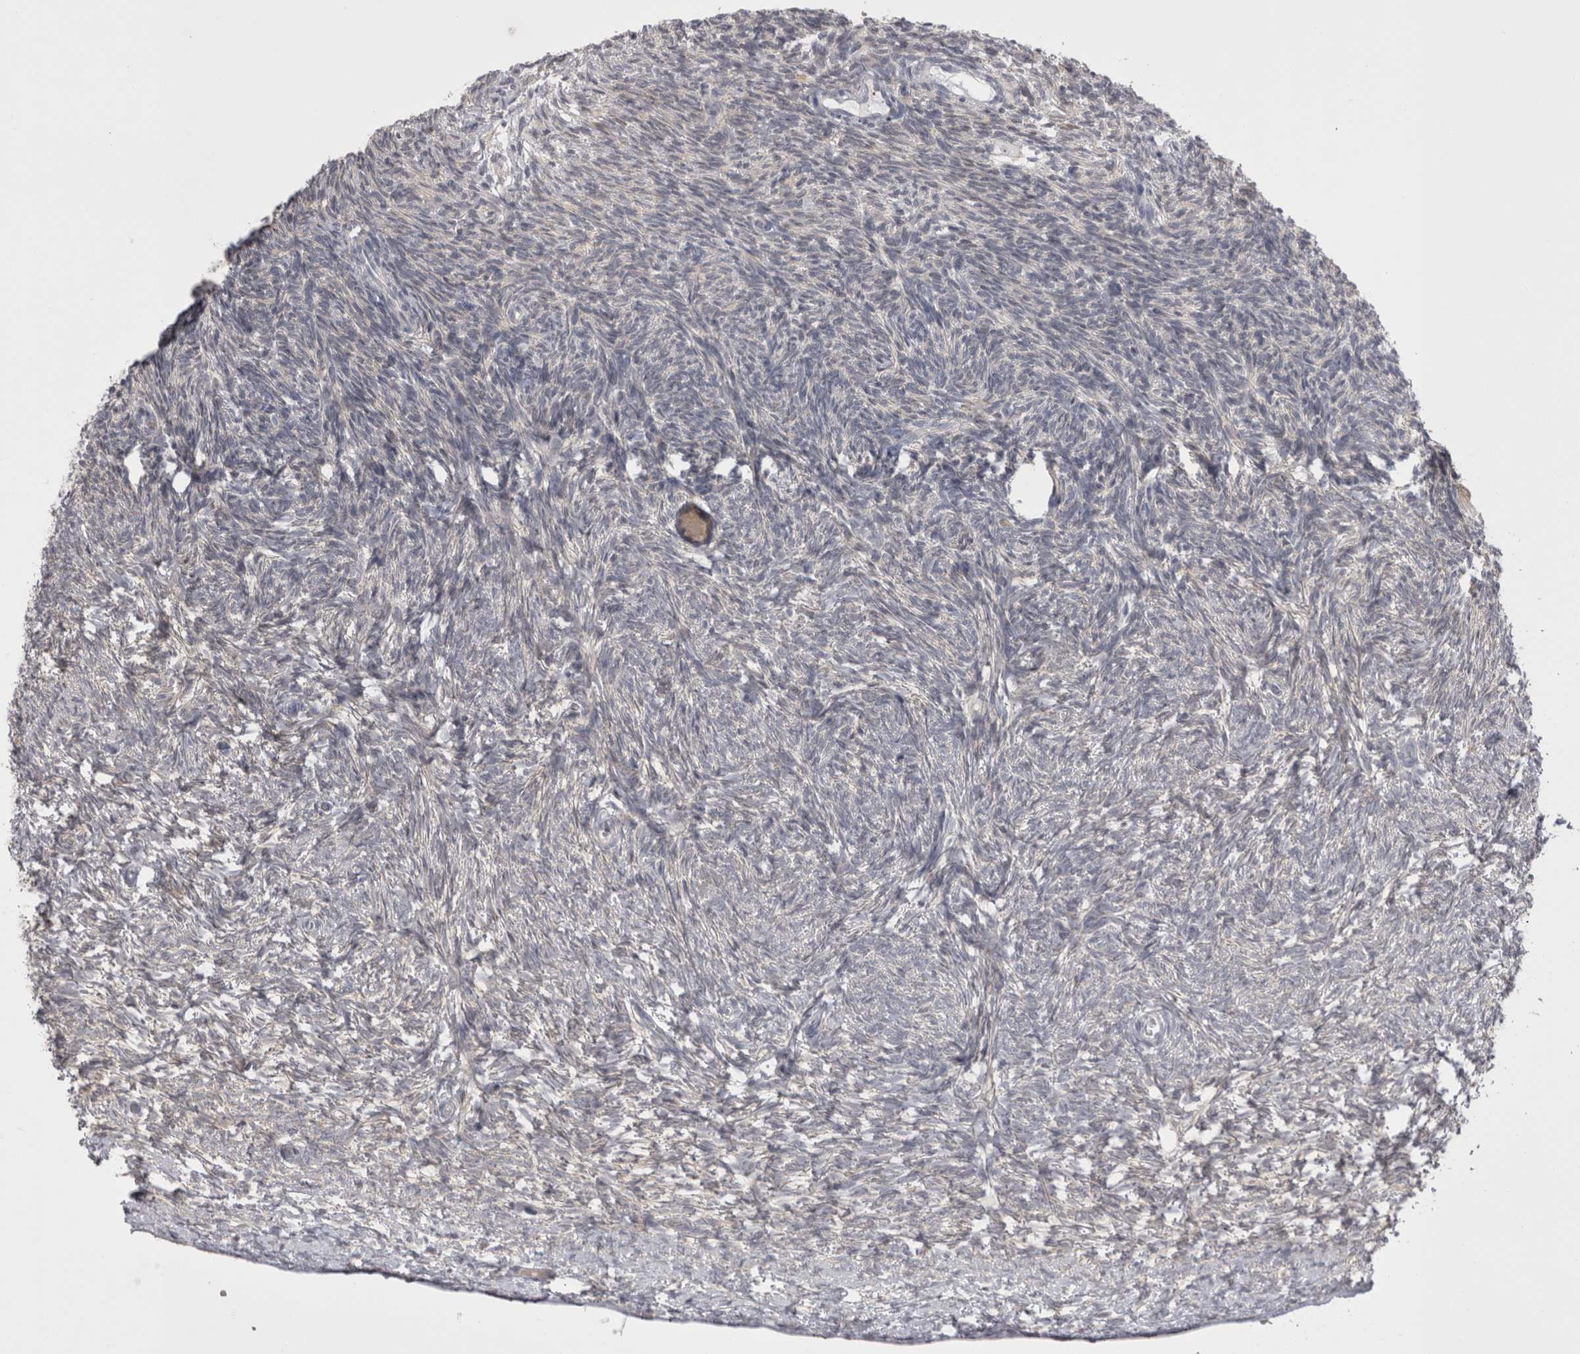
{"staining": {"intensity": "negative", "quantity": "none", "location": "none"}, "tissue": "ovary", "cell_type": "Follicle cells", "image_type": "normal", "snomed": [{"axis": "morphology", "description": "Normal tissue, NOS"}, {"axis": "topography", "description": "Ovary"}], "caption": "This is an immunohistochemistry (IHC) image of unremarkable human ovary. There is no staining in follicle cells.", "gene": "CHIC1", "patient": {"sex": "female", "age": 34}}